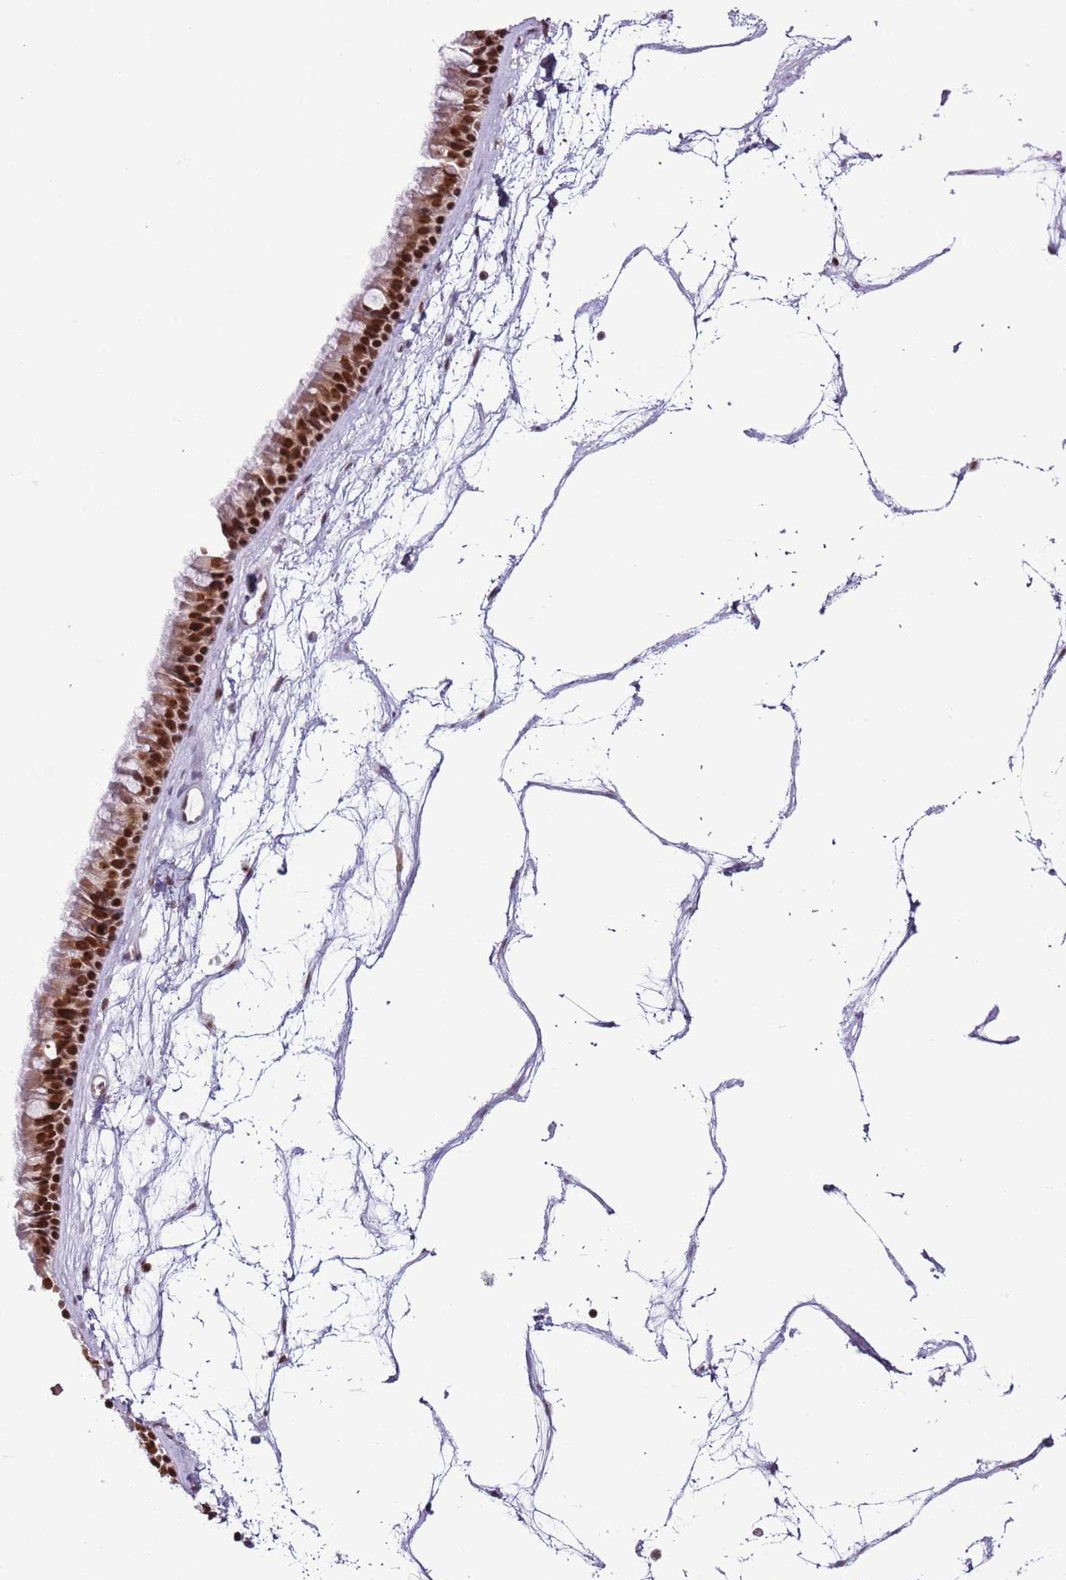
{"staining": {"intensity": "strong", "quantity": ">75%", "location": "nuclear"}, "tissue": "nasopharynx", "cell_type": "Respiratory epithelial cells", "image_type": "normal", "snomed": [{"axis": "morphology", "description": "Normal tissue, NOS"}, {"axis": "topography", "description": "Nasopharynx"}], "caption": "The immunohistochemical stain highlights strong nuclear positivity in respiratory epithelial cells of normal nasopharynx.", "gene": "SELENOH", "patient": {"sex": "male", "age": 64}}